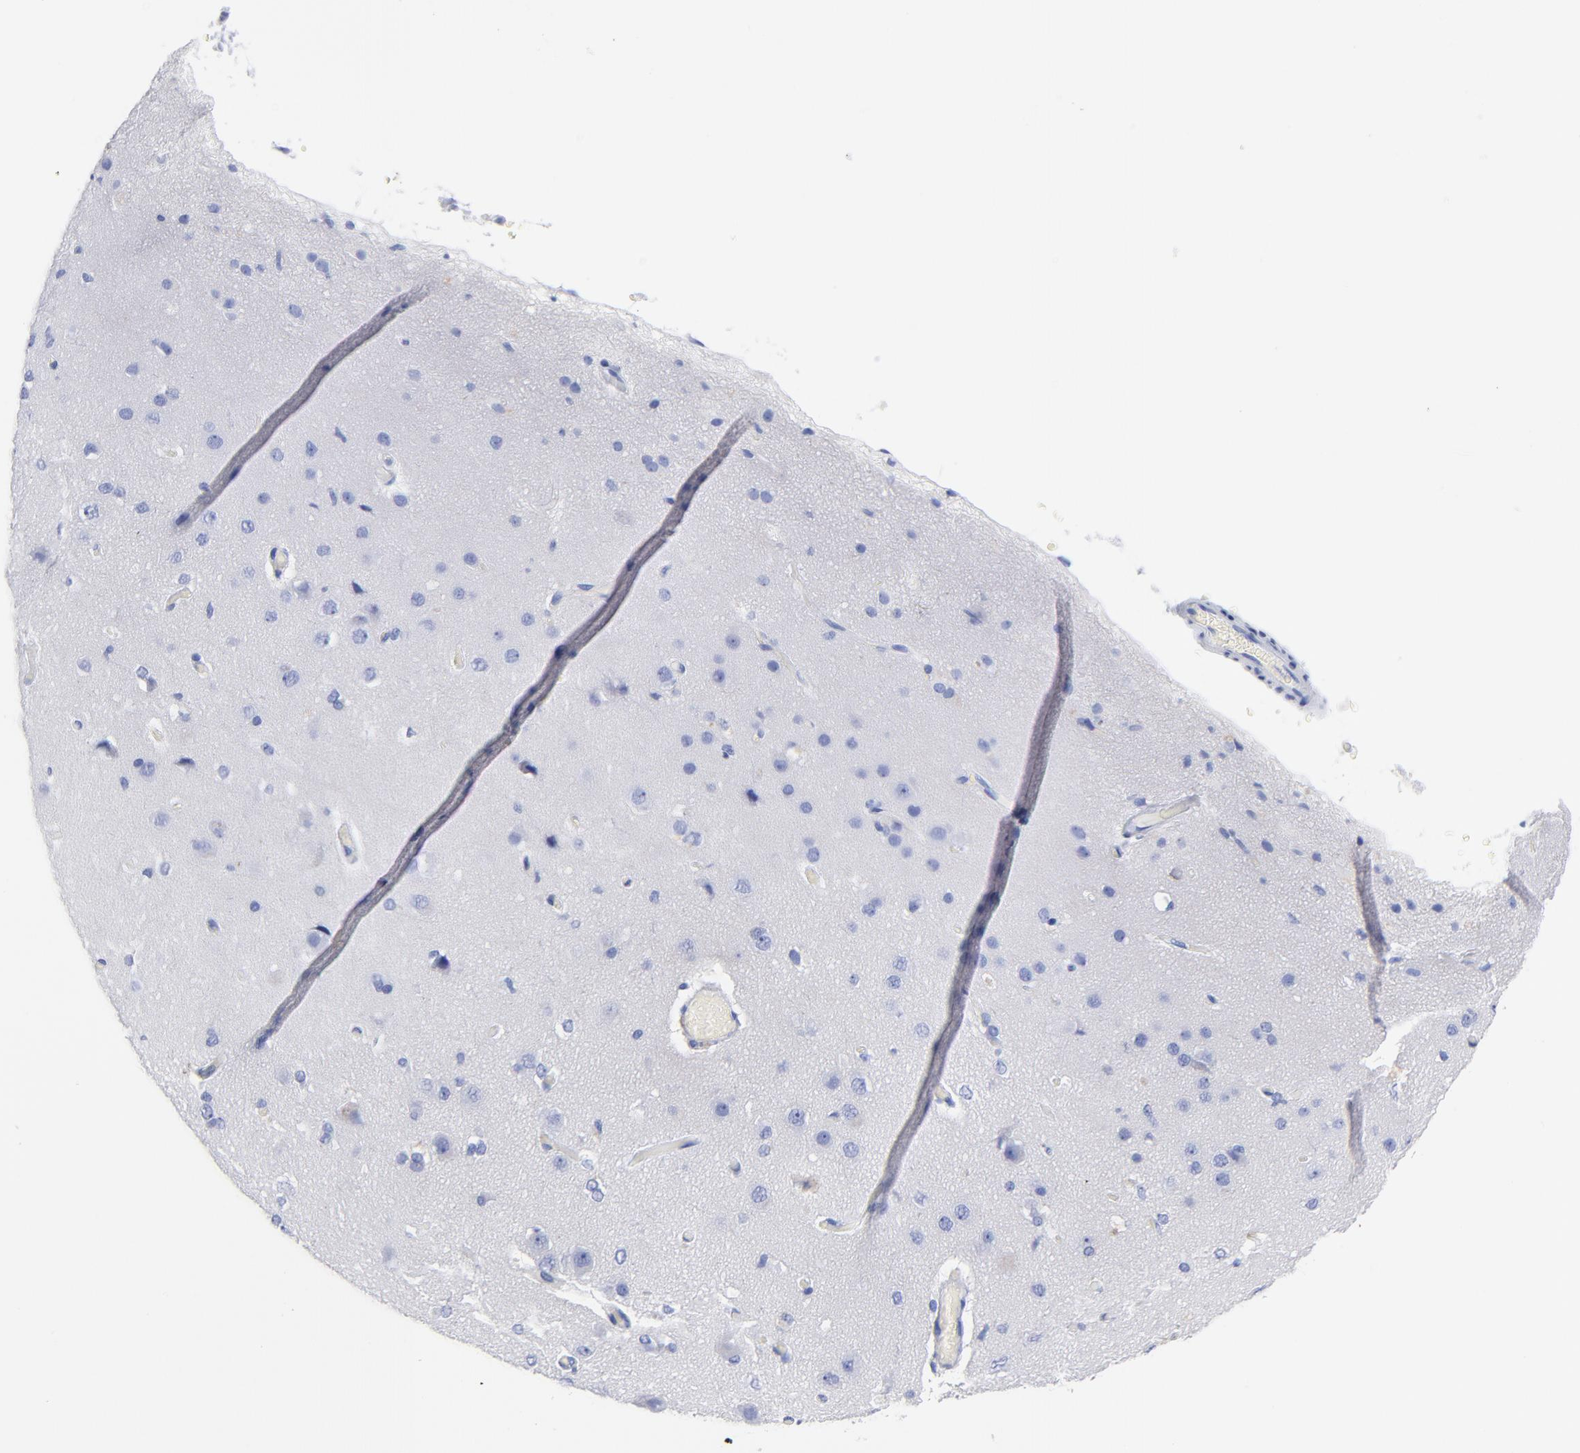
{"staining": {"intensity": "negative", "quantity": "none", "location": "none"}, "tissue": "cerebral cortex", "cell_type": "Endothelial cells", "image_type": "normal", "snomed": [{"axis": "morphology", "description": "Normal tissue, NOS"}, {"axis": "morphology", "description": "Glioma, malignant, High grade"}, {"axis": "topography", "description": "Cerebral cortex"}], "caption": "Protein analysis of benign cerebral cortex shows no significant expression in endothelial cells.", "gene": "ACY1", "patient": {"sex": "male", "age": 77}}